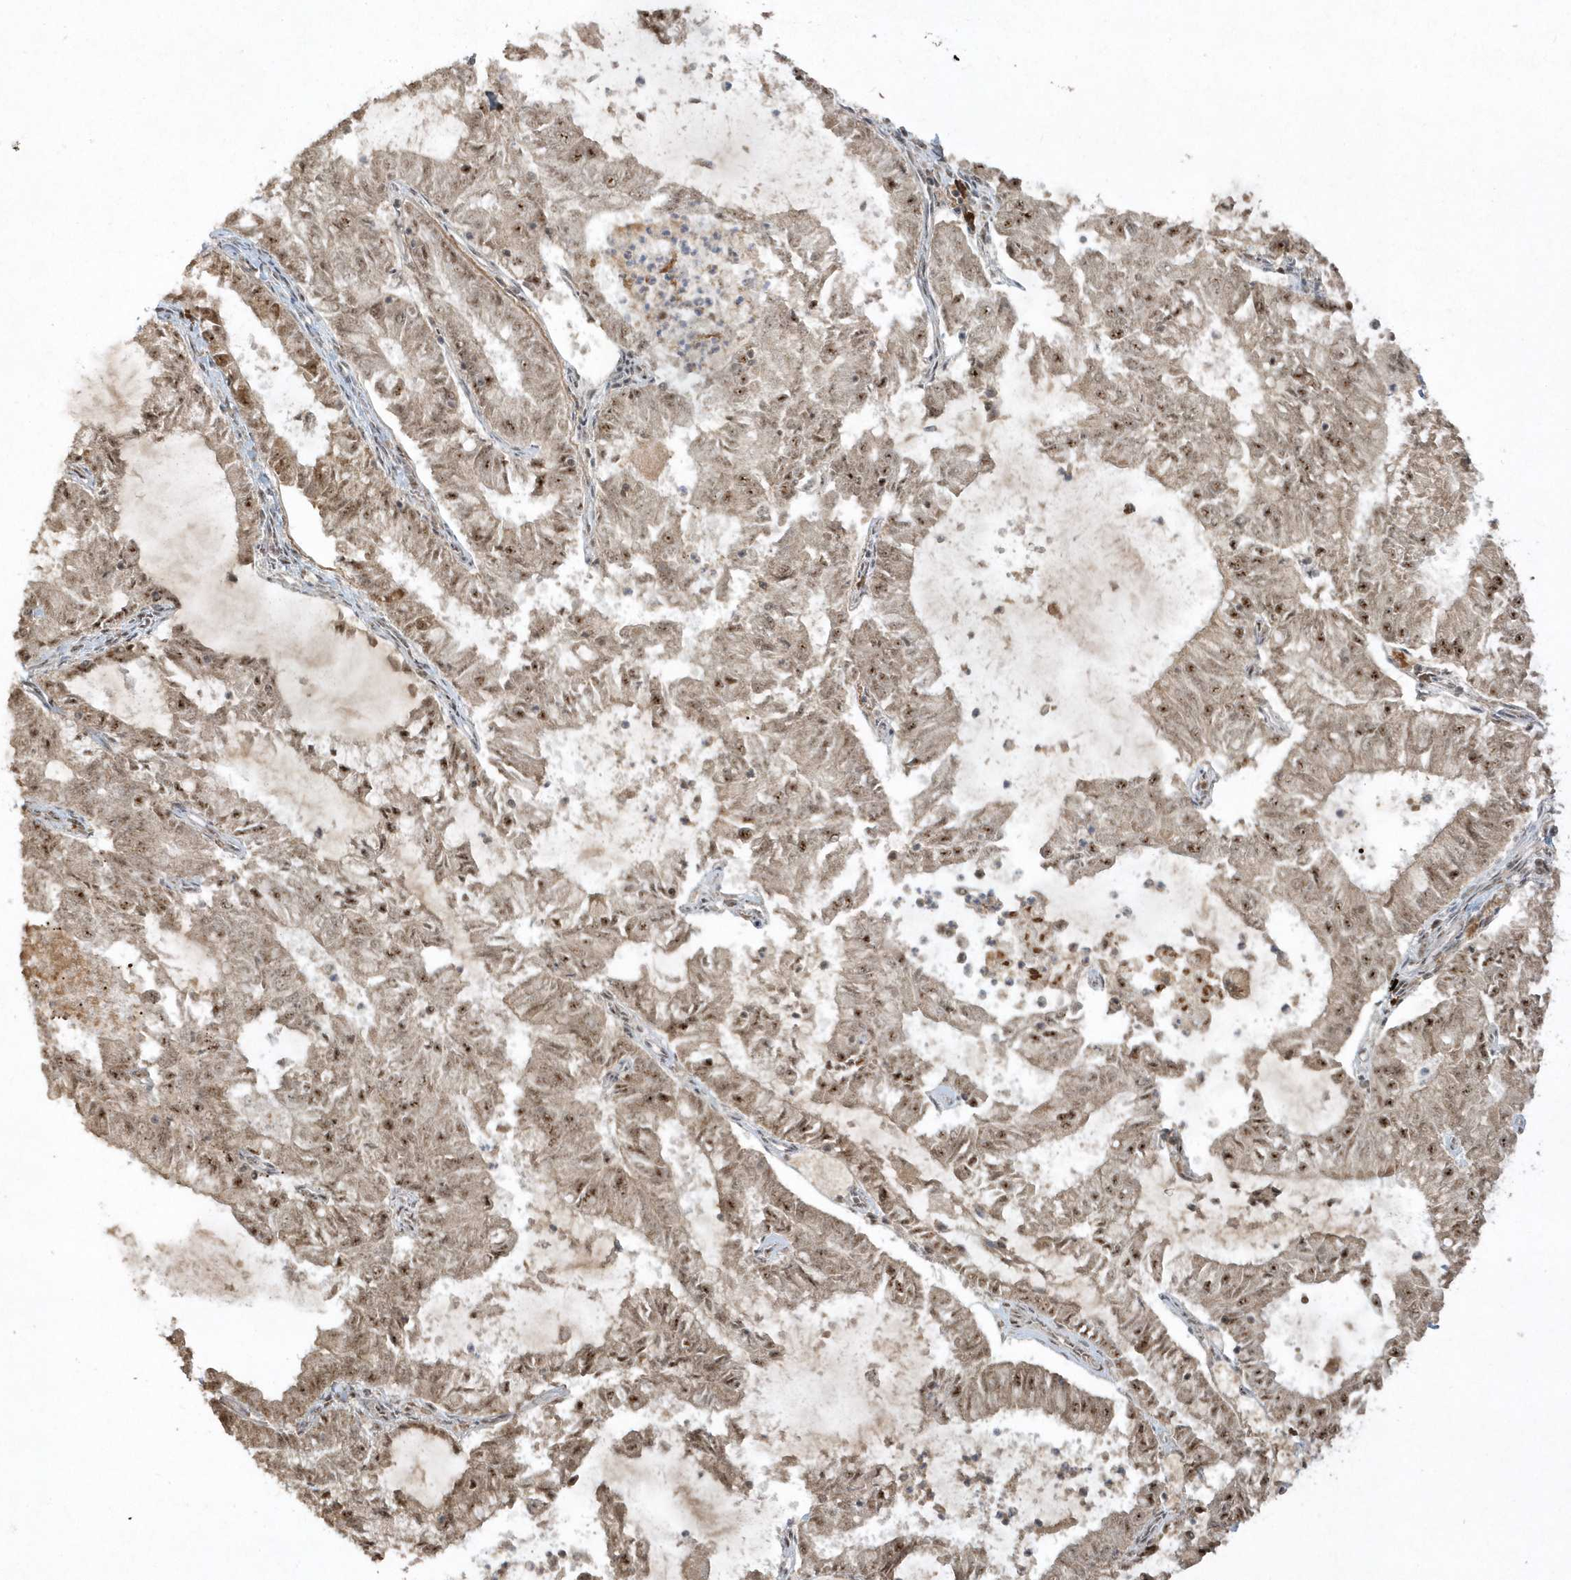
{"staining": {"intensity": "moderate", "quantity": ">75%", "location": "nuclear"}, "tissue": "endometrial cancer", "cell_type": "Tumor cells", "image_type": "cancer", "snomed": [{"axis": "morphology", "description": "Adenocarcinoma, NOS"}, {"axis": "topography", "description": "Endometrium"}], "caption": "High-power microscopy captured an immunohistochemistry (IHC) image of endometrial cancer, revealing moderate nuclear staining in approximately >75% of tumor cells.", "gene": "POLR3B", "patient": {"sex": "female", "age": 57}}